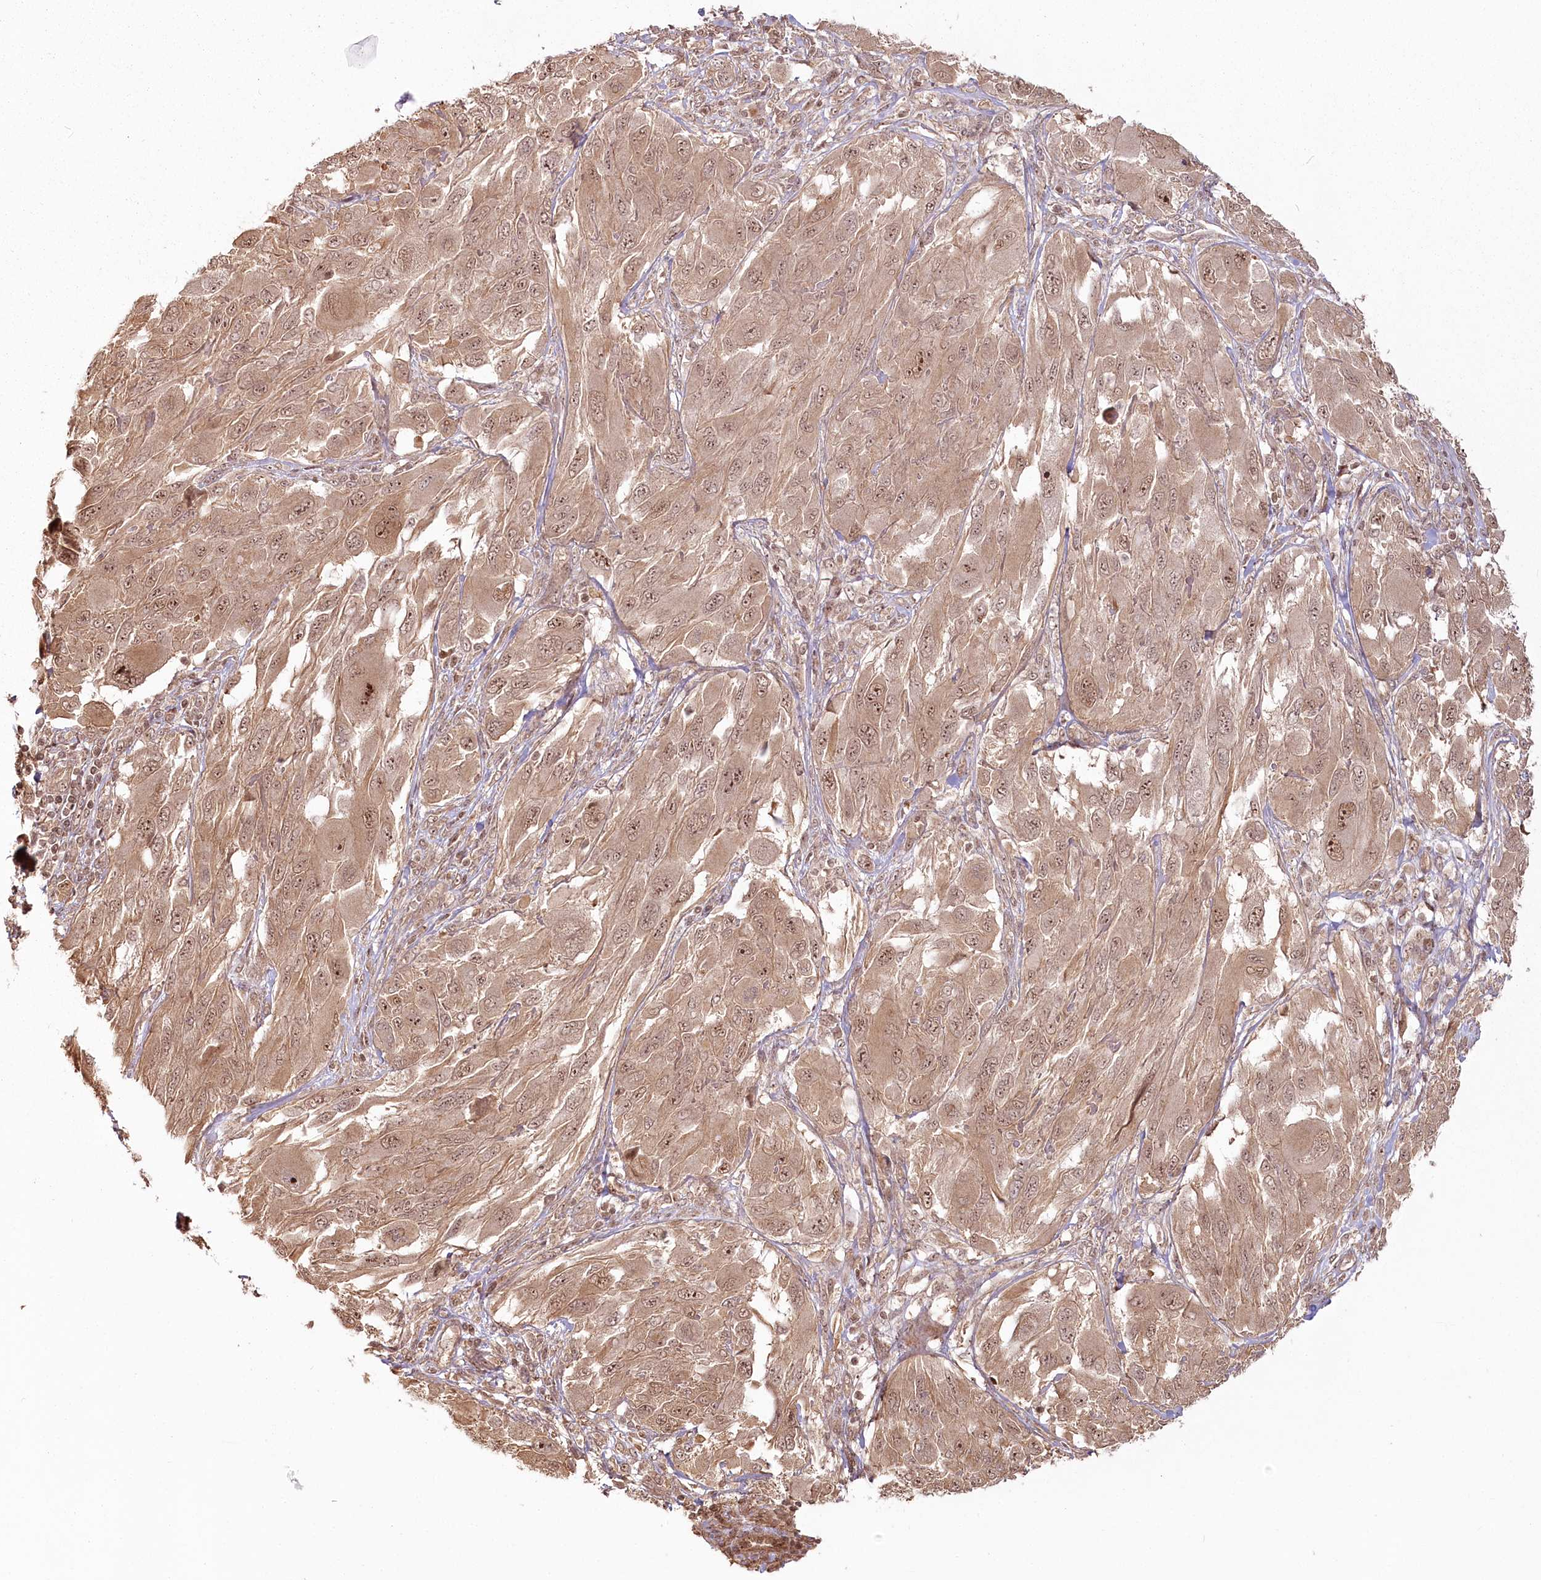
{"staining": {"intensity": "moderate", "quantity": ">75%", "location": "cytoplasmic/membranous,nuclear"}, "tissue": "melanoma", "cell_type": "Tumor cells", "image_type": "cancer", "snomed": [{"axis": "morphology", "description": "Malignant melanoma, NOS"}, {"axis": "topography", "description": "Skin"}], "caption": "Immunohistochemical staining of human melanoma demonstrates medium levels of moderate cytoplasmic/membranous and nuclear protein staining in approximately >75% of tumor cells.", "gene": "R3HDM2", "patient": {"sex": "female", "age": 91}}